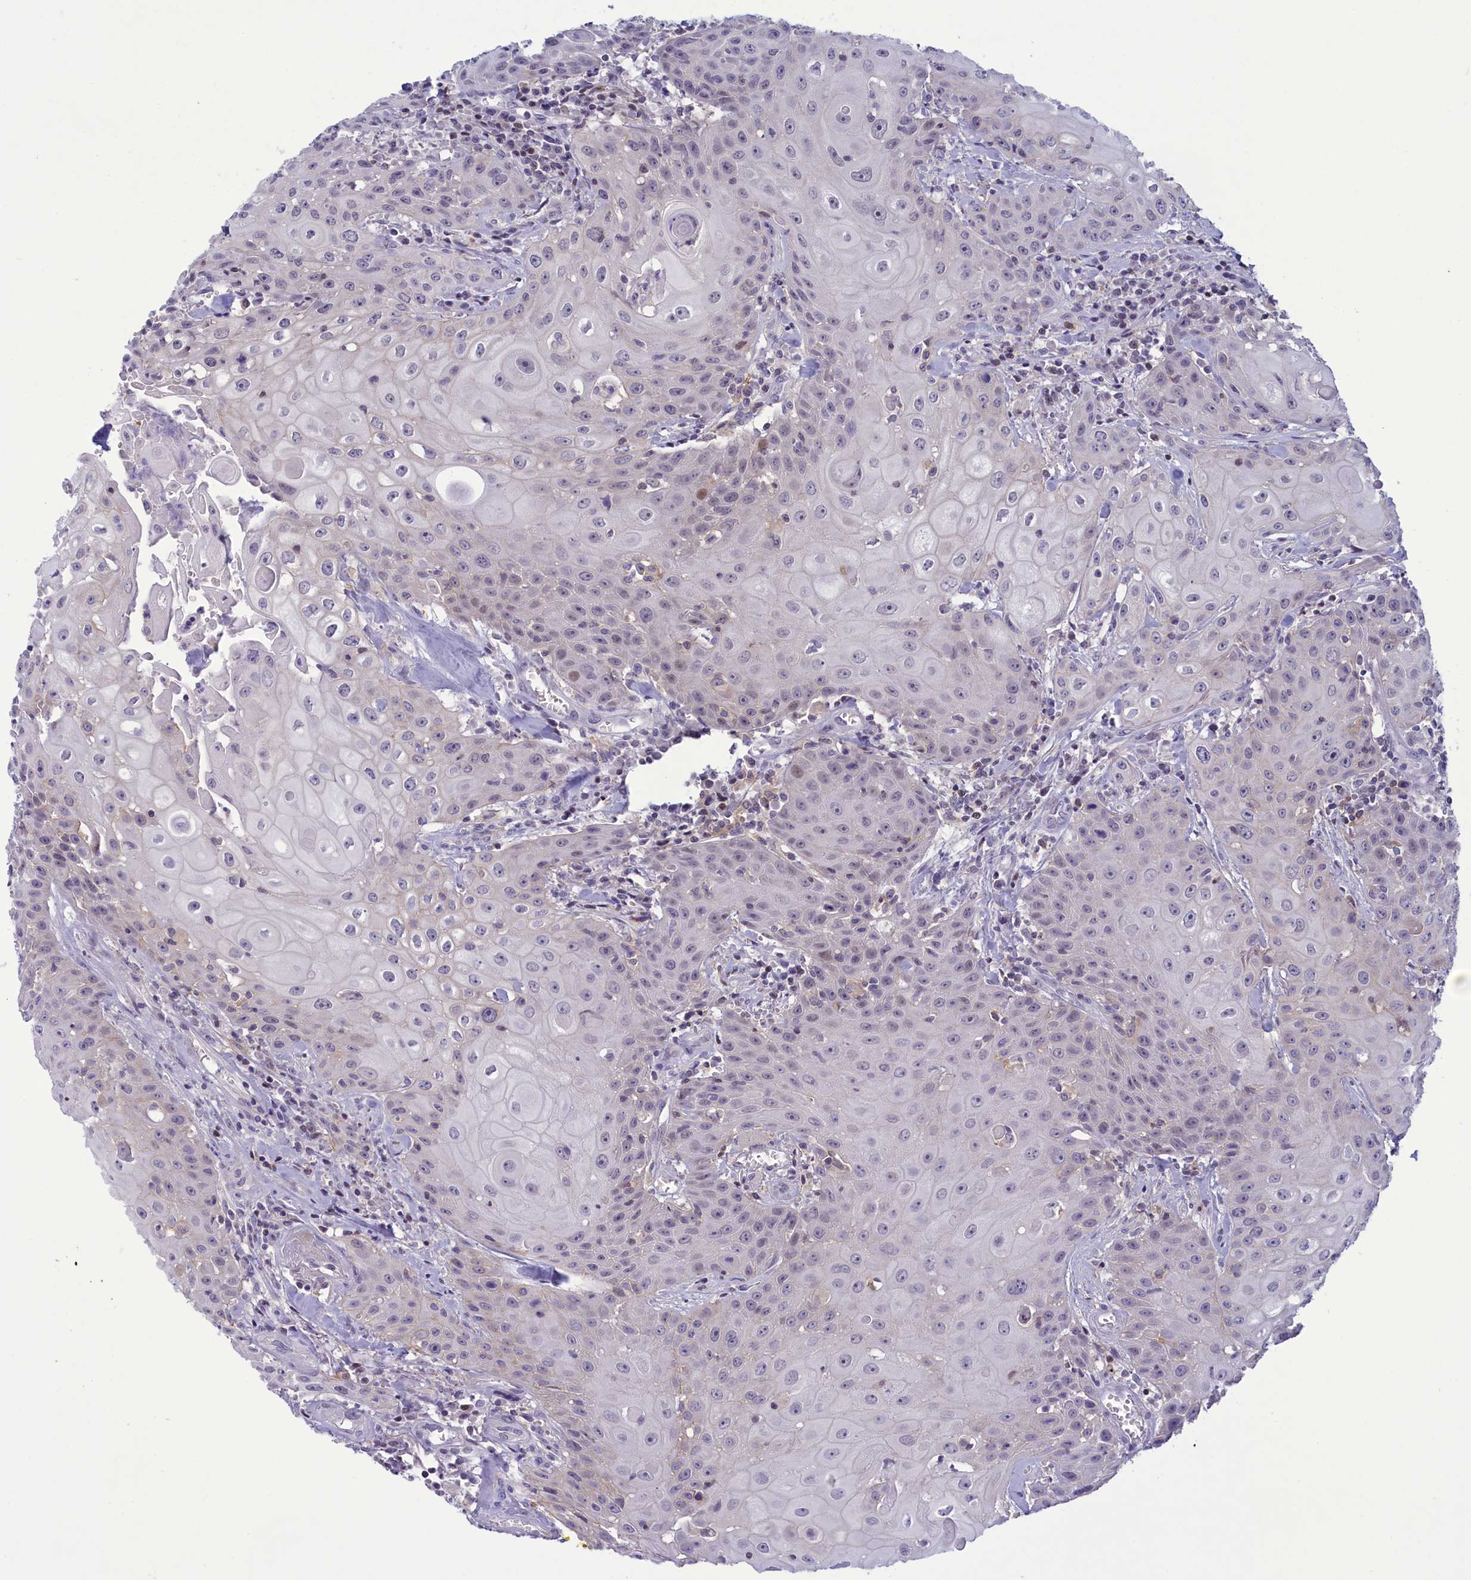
{"staining": {"intensity": "negative", "quantity": "none", "location": "none"}, "tissue": "head and neck cancer", "cell_type": "Tumor cells", "image_type": "cancer", "snomed": [{"axis": "morphology", "description": "Squamous cell carcinoma, NOS"}, {"axis": "topography", "description": "Oral tissue"}, {"axis": "topography", "description": "Head-Neck"}], "caption": "Immunohistochemical staining of head and neck squamous cell carcinoma demonstrates no significant staining in tumor cells.", "gene": "CORO2A", "patient": {"sex": "female", "age": 82}}